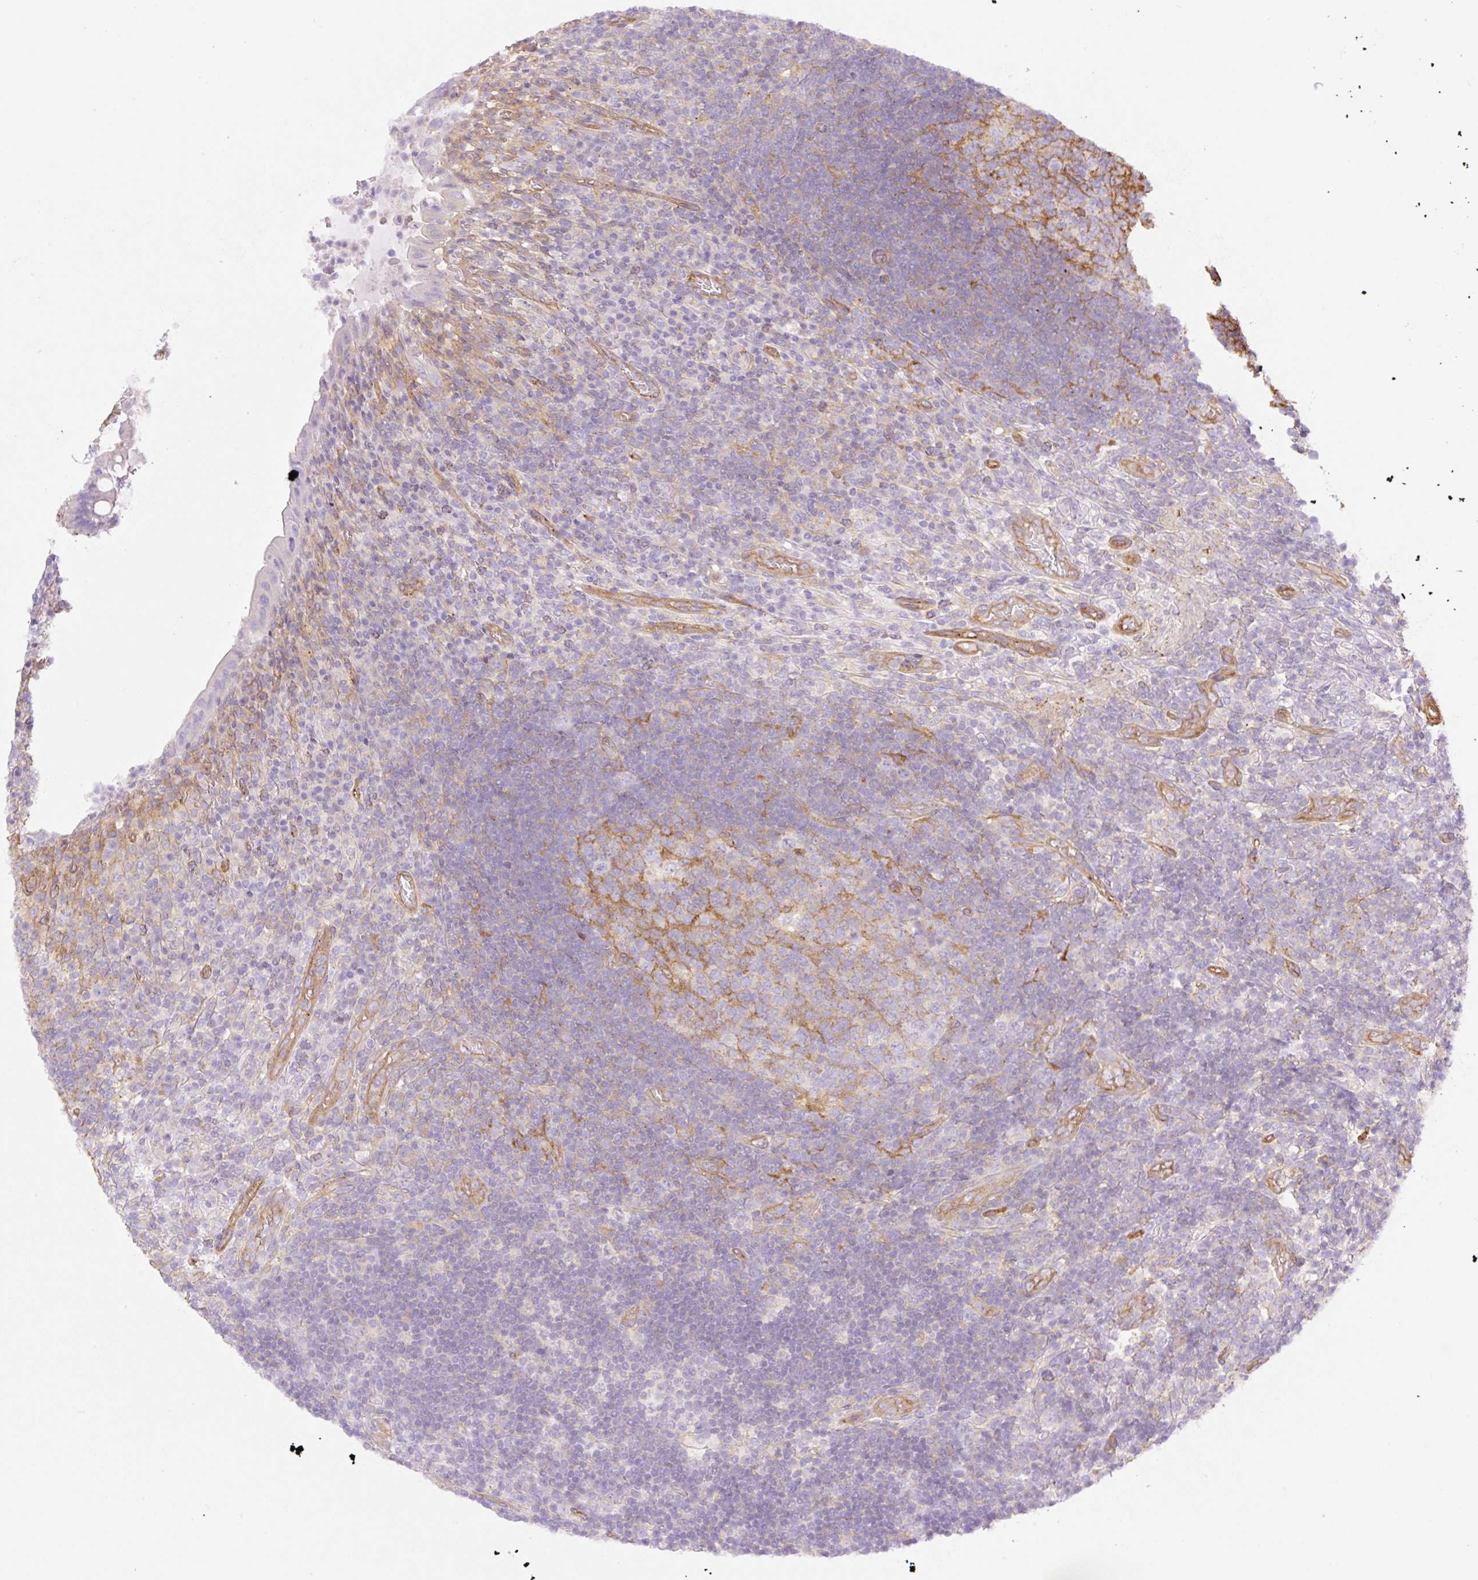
{"staining": {"intensity": "negative", "quantity": "none", "location": "none"}, "tissue": "appendix", "cell_type": "Glandular cells", "image_type": "normal", "snomed": [{"axis": "morphology", "description": "Normal tissue, NOS"}, {"axis": "topography", "description": "Appendix"}], "caption": "Glandular cells show no significant positivity in benign appendix. (DAB immunohistochemistry (IHC) visualized using brightfield microscopy, high magnification).", "gene": "EHD1", "patient": {"sex": "female", "age": 43}}